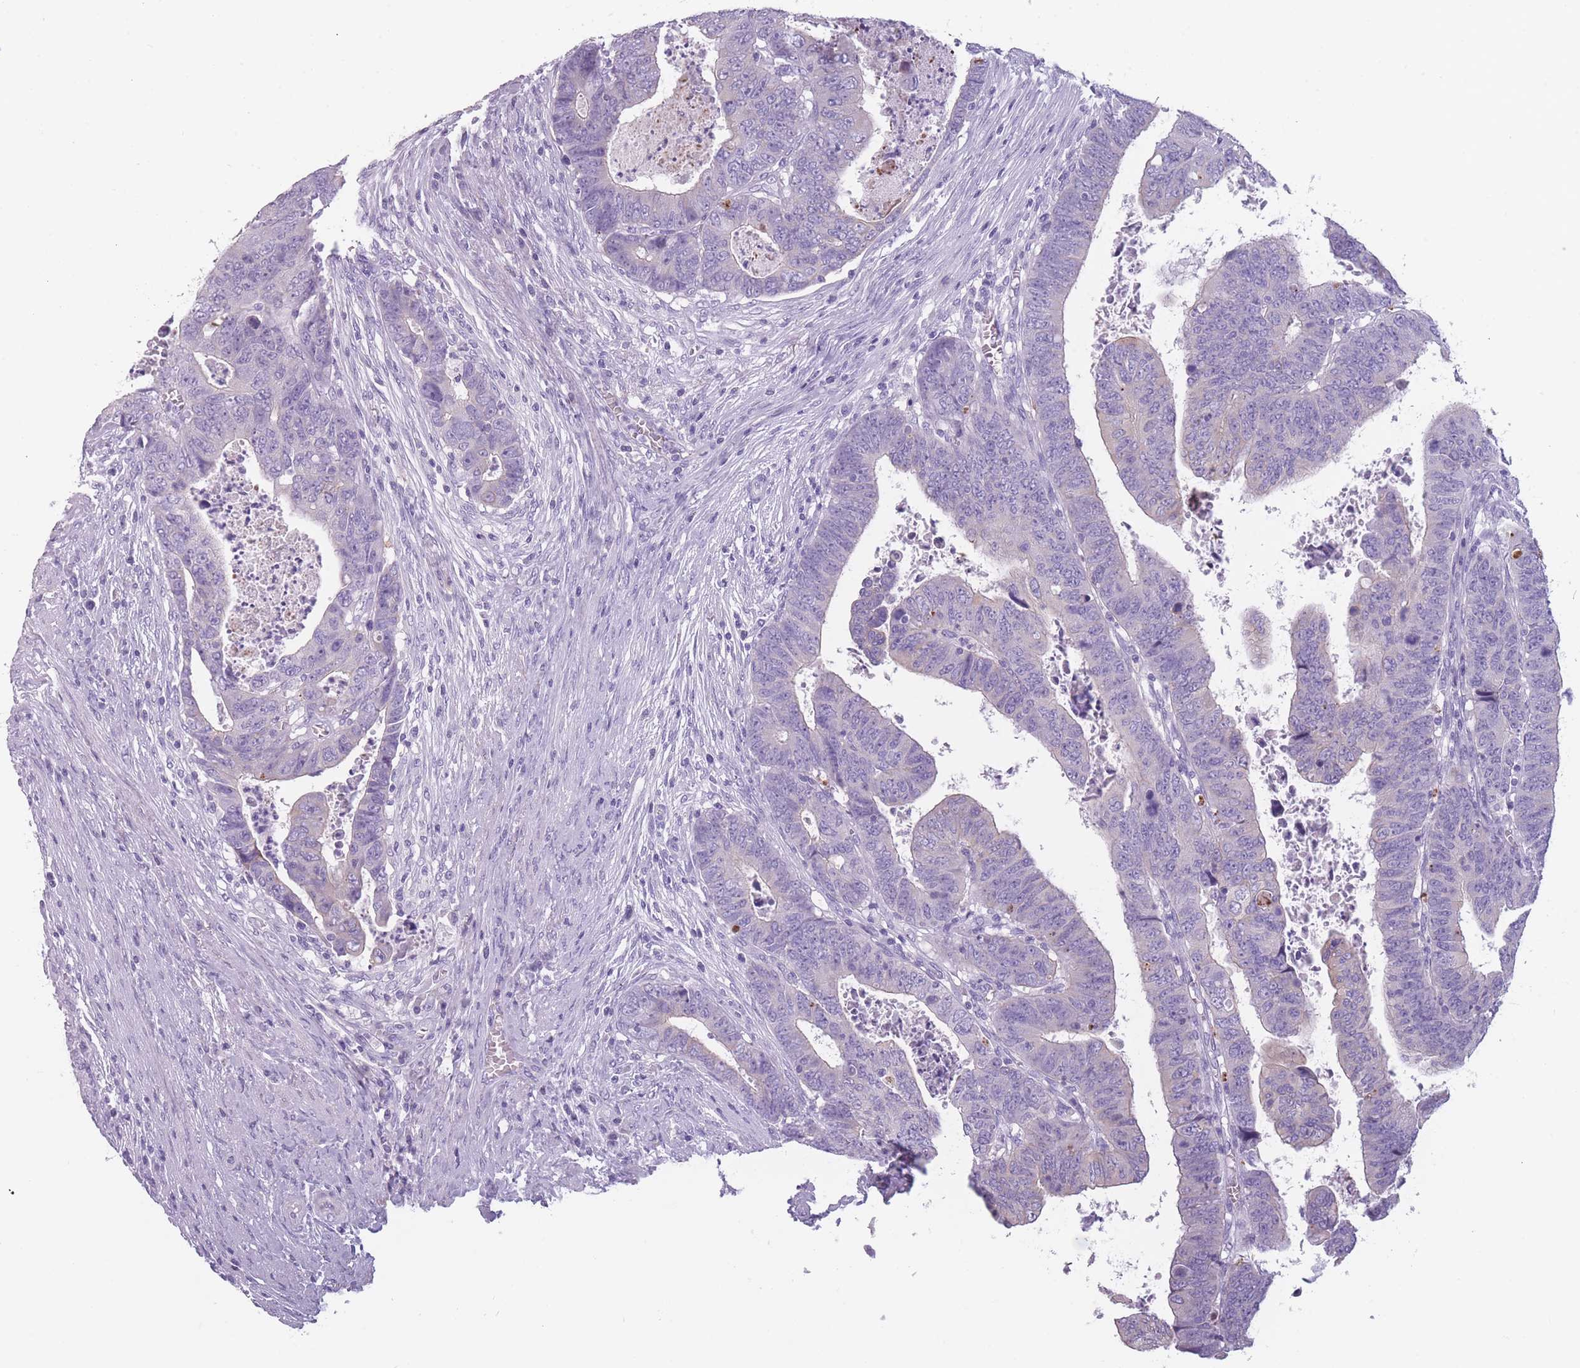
{"staining": {"intensity": "negative", "quantity": "none", "location": "none"}, "tissue": "colorectal cancer", "cell_type": "Tumor cells", "image_type": "cancer", "snomed": [{"axis": "morphology", "description": "Normal tissue, NOS"}, {"axis": "morphology", "description": "Adenocarcinoma, NOS"}, {"axis": "topography", "description": "Rectum"}], "caption": "This micrograph is of colorectal cancer (adenocarcinoma) stained with immunohistochemistry (IHC) to label a protein in brown with the nuclei are counter-stained blue. There is no staining in tumor cells.", "gene": "PPFIA3", "patient": {"sex": "female", "age": 65}}